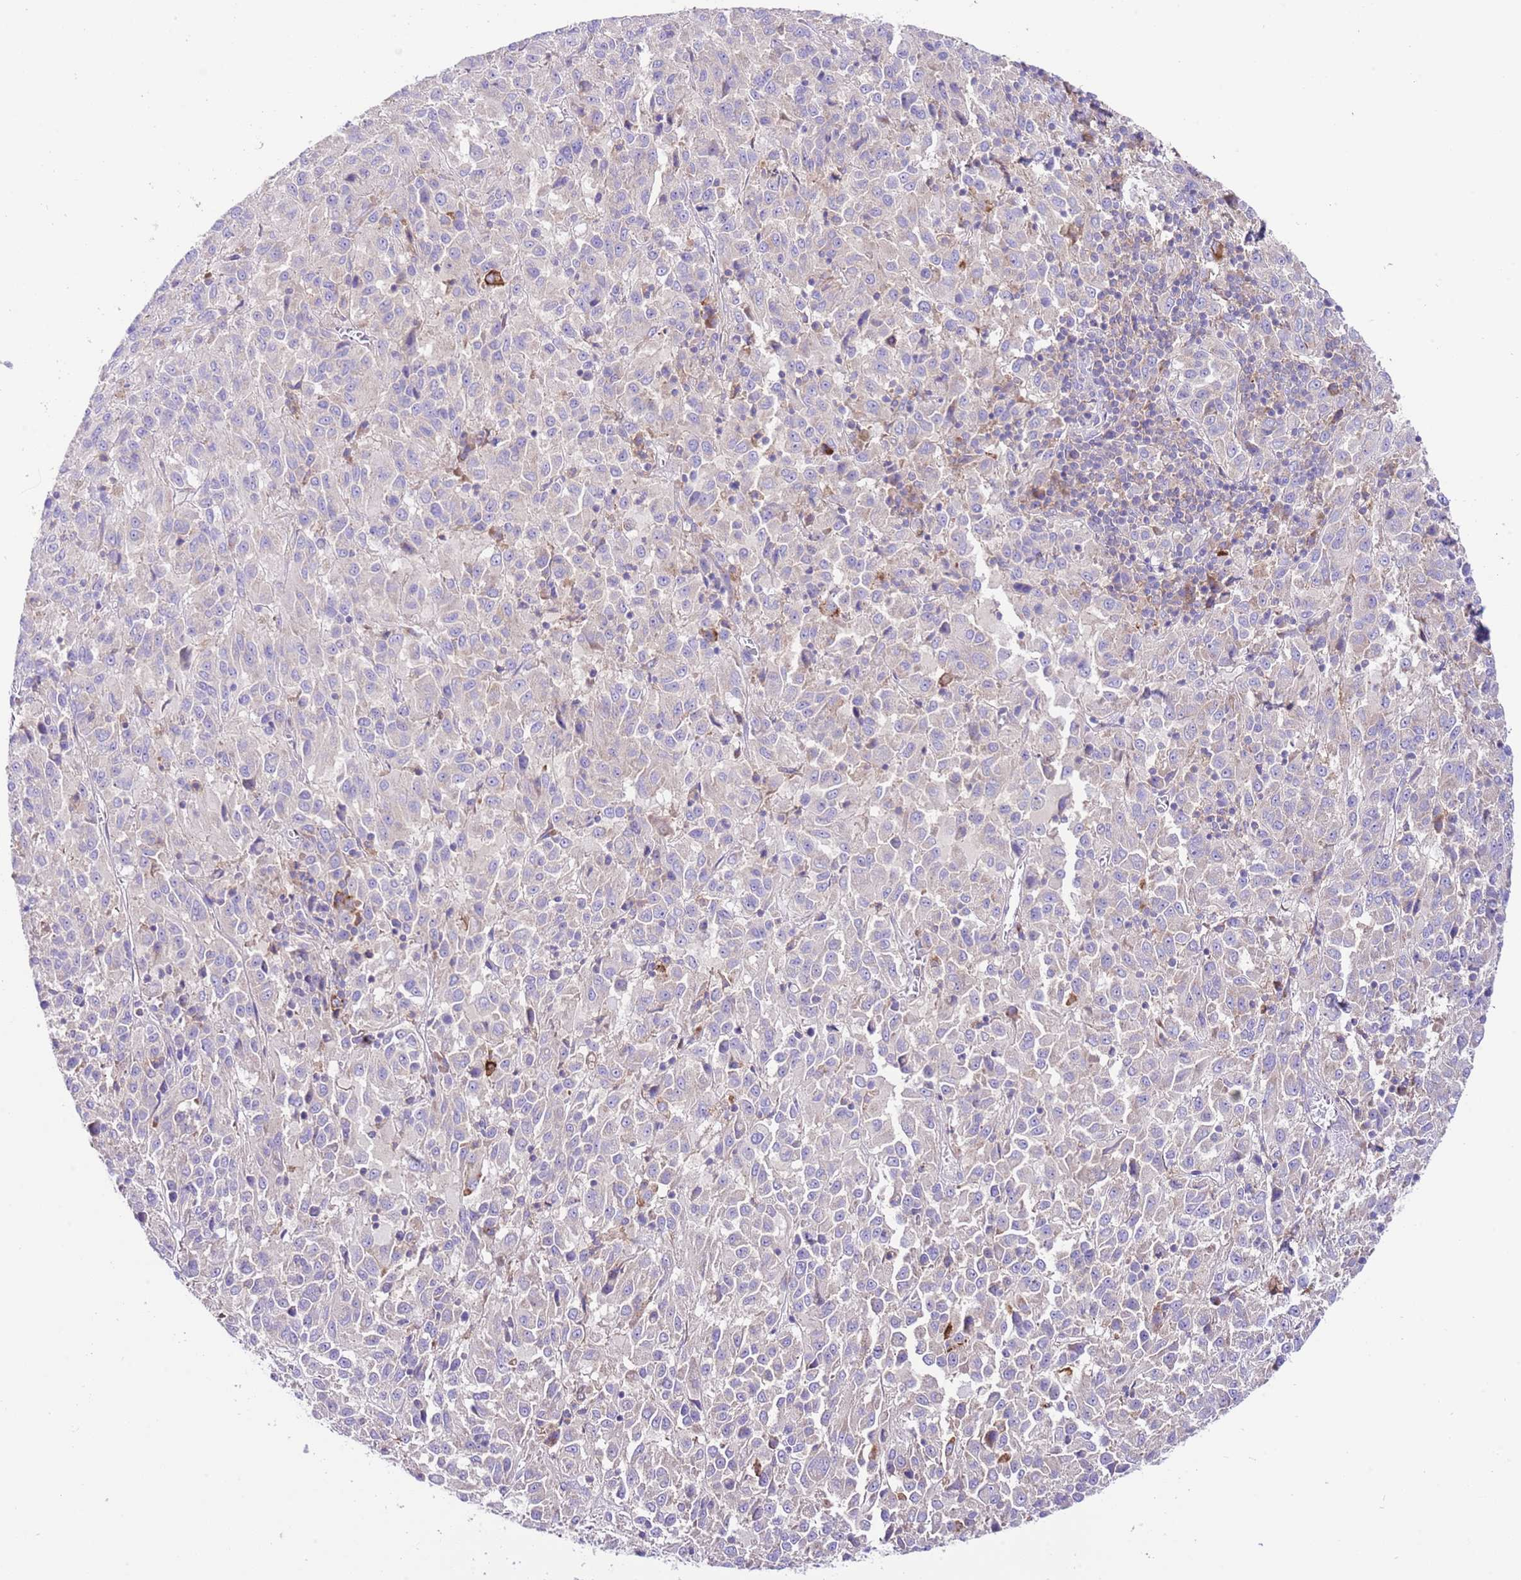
{"staining": {"intensity": "negative", "quantity": "none", "location": "none"}, "tissue": "melanoma", "cell_type": "Tumor cells", "image_type": "cancer", "snomed": [{"axis": "morphology", "description": "Malignant melanoma, Metastatic site"}, {"axis": "topography", "description": "Lung"}], "caption": "The immunohistochemistry (IHC) histopathology image has no significant positivity in tumor cells of malignant melanoma (metastatic site) tissue. (DAB immunohistochemistry (IHC) visualized using brightfield microscopy, high magnification).", "gene": "RPS10", "patient": {"sex": "male", "age": 64}}